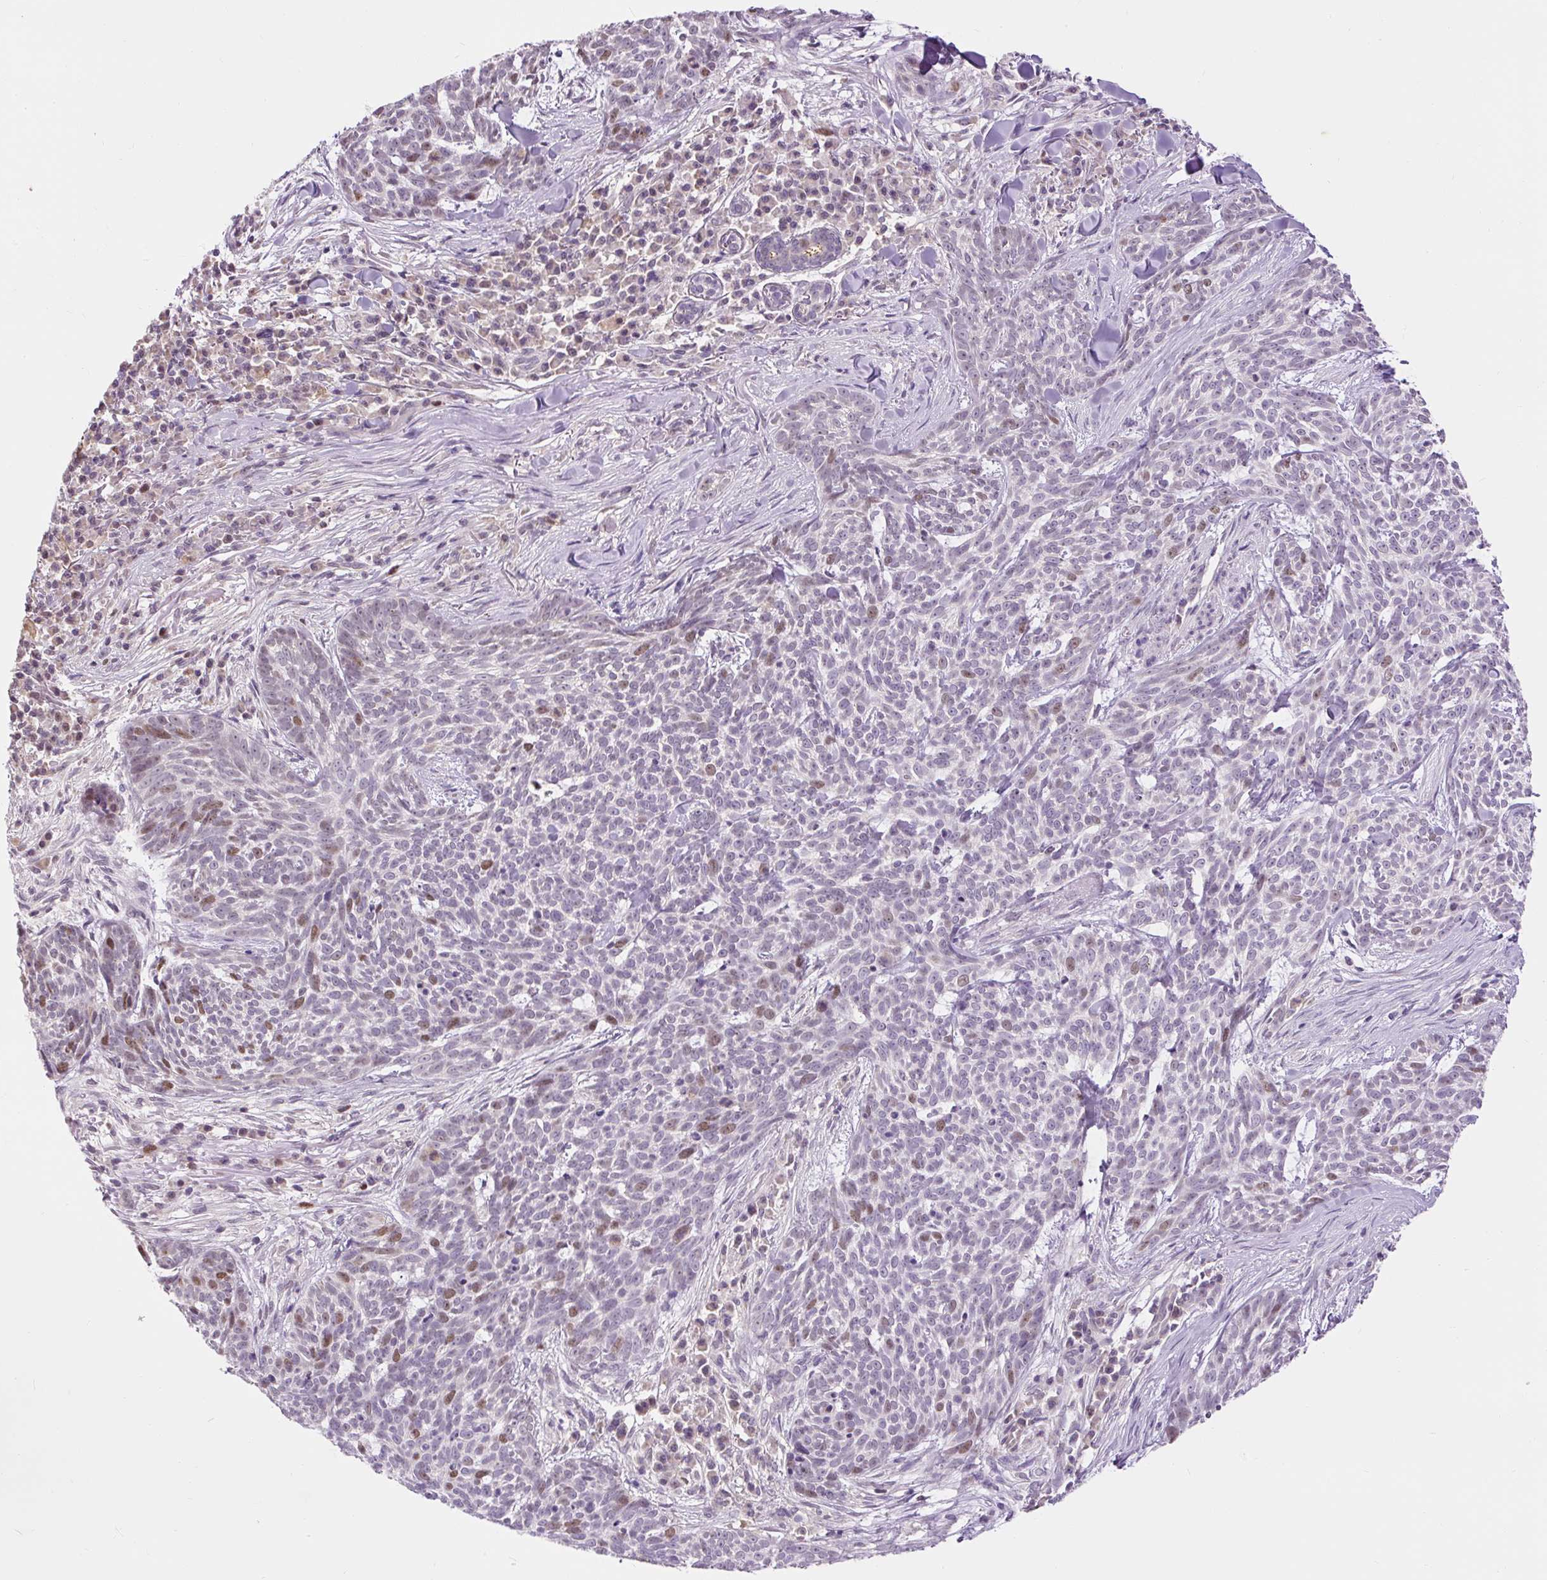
{"staining": {"intensity": "moderate", "quantity": "<25%", "location": "nuclear"}, "tissue": "skin cancer", "cell_type": "Tumor cells", "image_type": "cancer", "snomed": [{"axis": "morphology", "description": "Basal cell carcinoma"}, {"axis": "topography", "description": "Skin"}], "caption": "Brown immunohistochemical staining in skin cancer (basal cell carcinoma) displays moderate nuclear expression in approximately <25% of tumor cells.", "gene": "RACGAP1", "patient": {"sex": "female", "age": 93}}